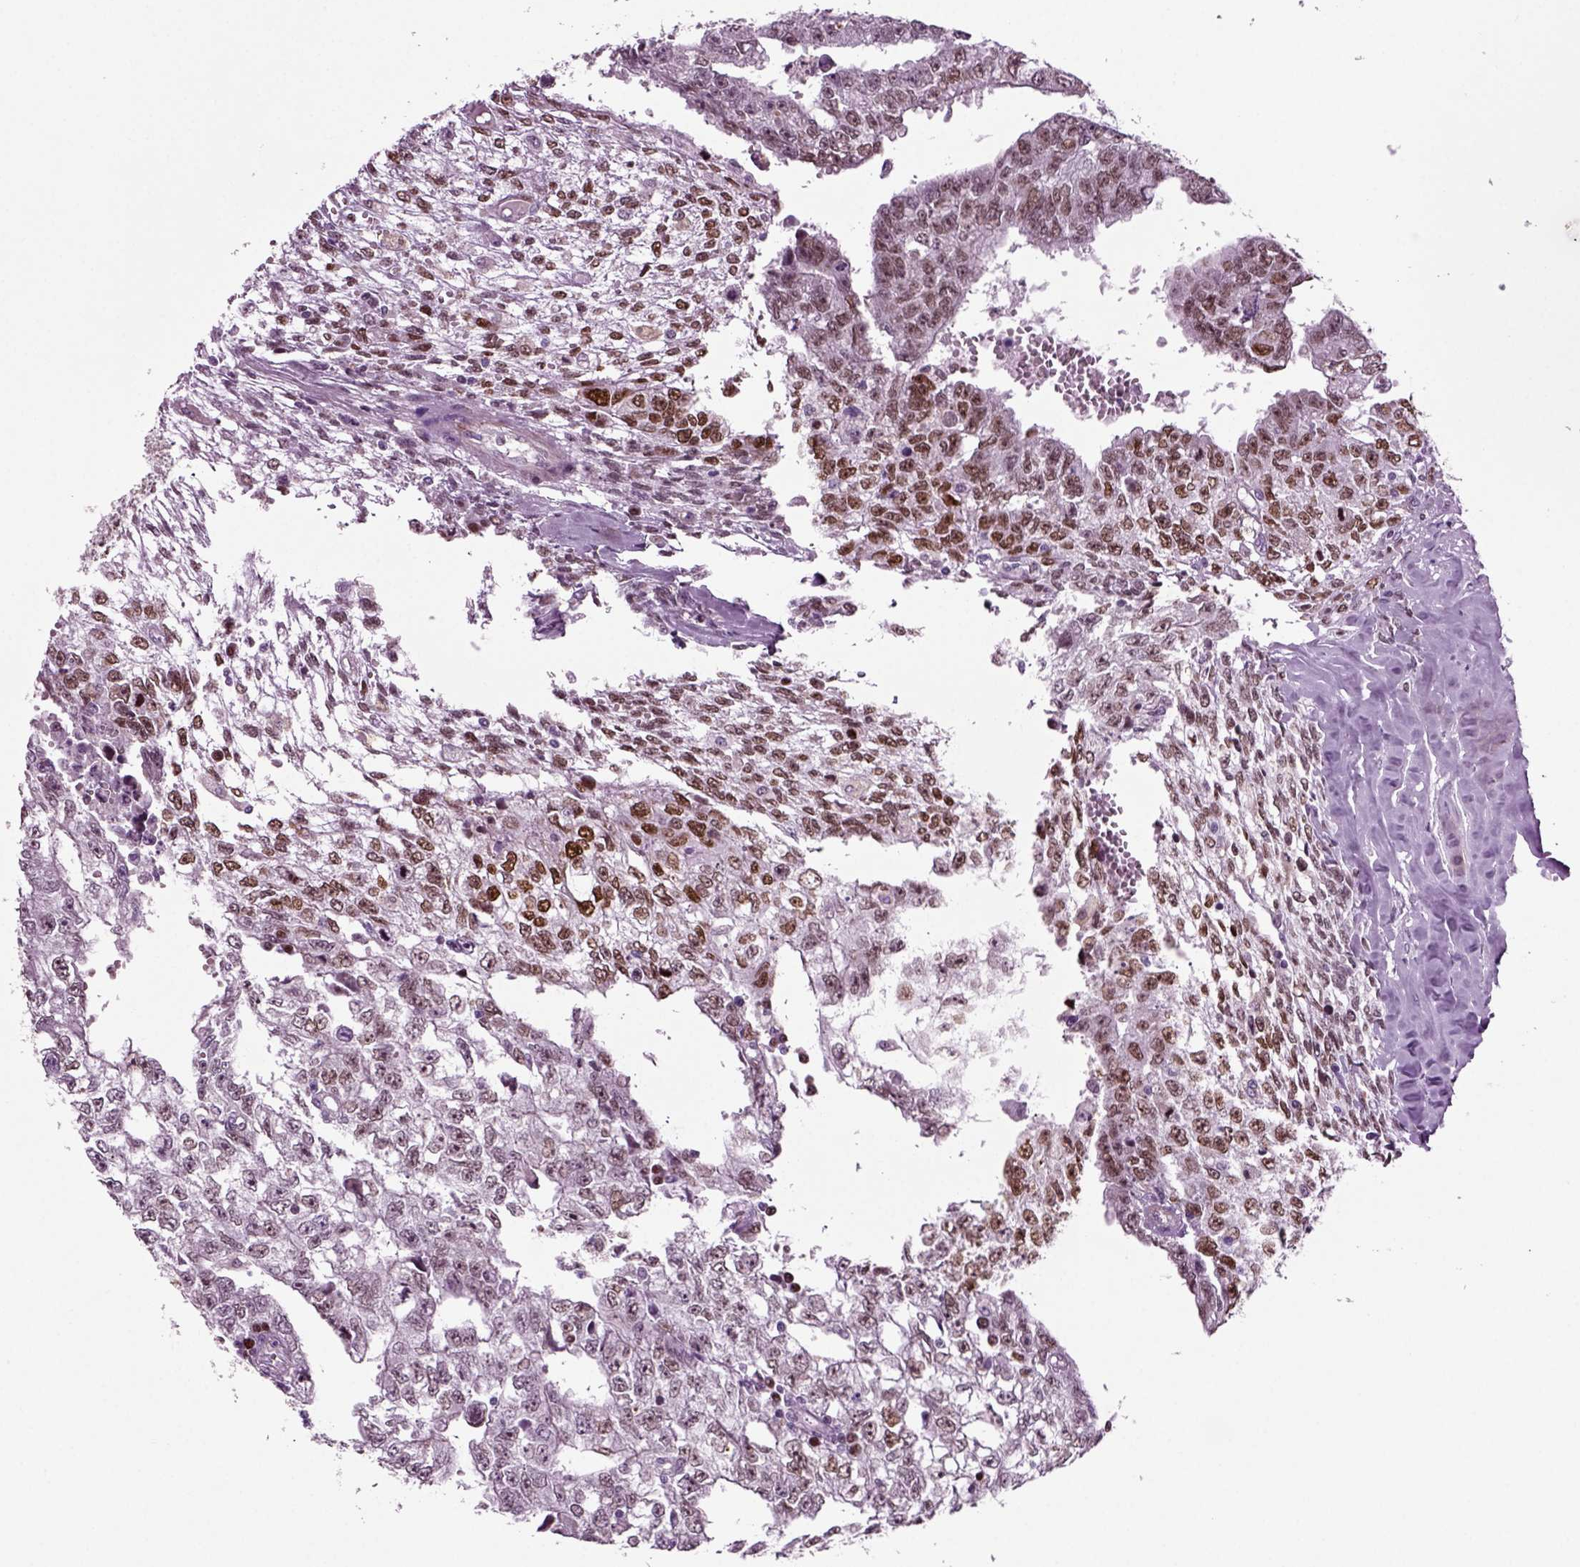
{"staining": {"intensity": "strong", "quantity": "<25%", "location": "nuclear"}, "tissue": "testis cancer", "cell_type": "Tumor cells", "image_type": "cancer", "snomed": [{"axis": "morphology", "description": "Carcinoma, Embryonal, NOS"}, {"axis": "morphology", "description": "Teratoma, malignant, NOS"}, {"axis": "topography", "description": "Testis"}], "caption": "The micrograph shows immunohistochemical staining of teratoma (malignant) (testis). There is strong nuclear positivity is appreciated in about <25% of tumor cells.", "gene": "ARID3A", "patient": {"sex": "male", "age": 24}}